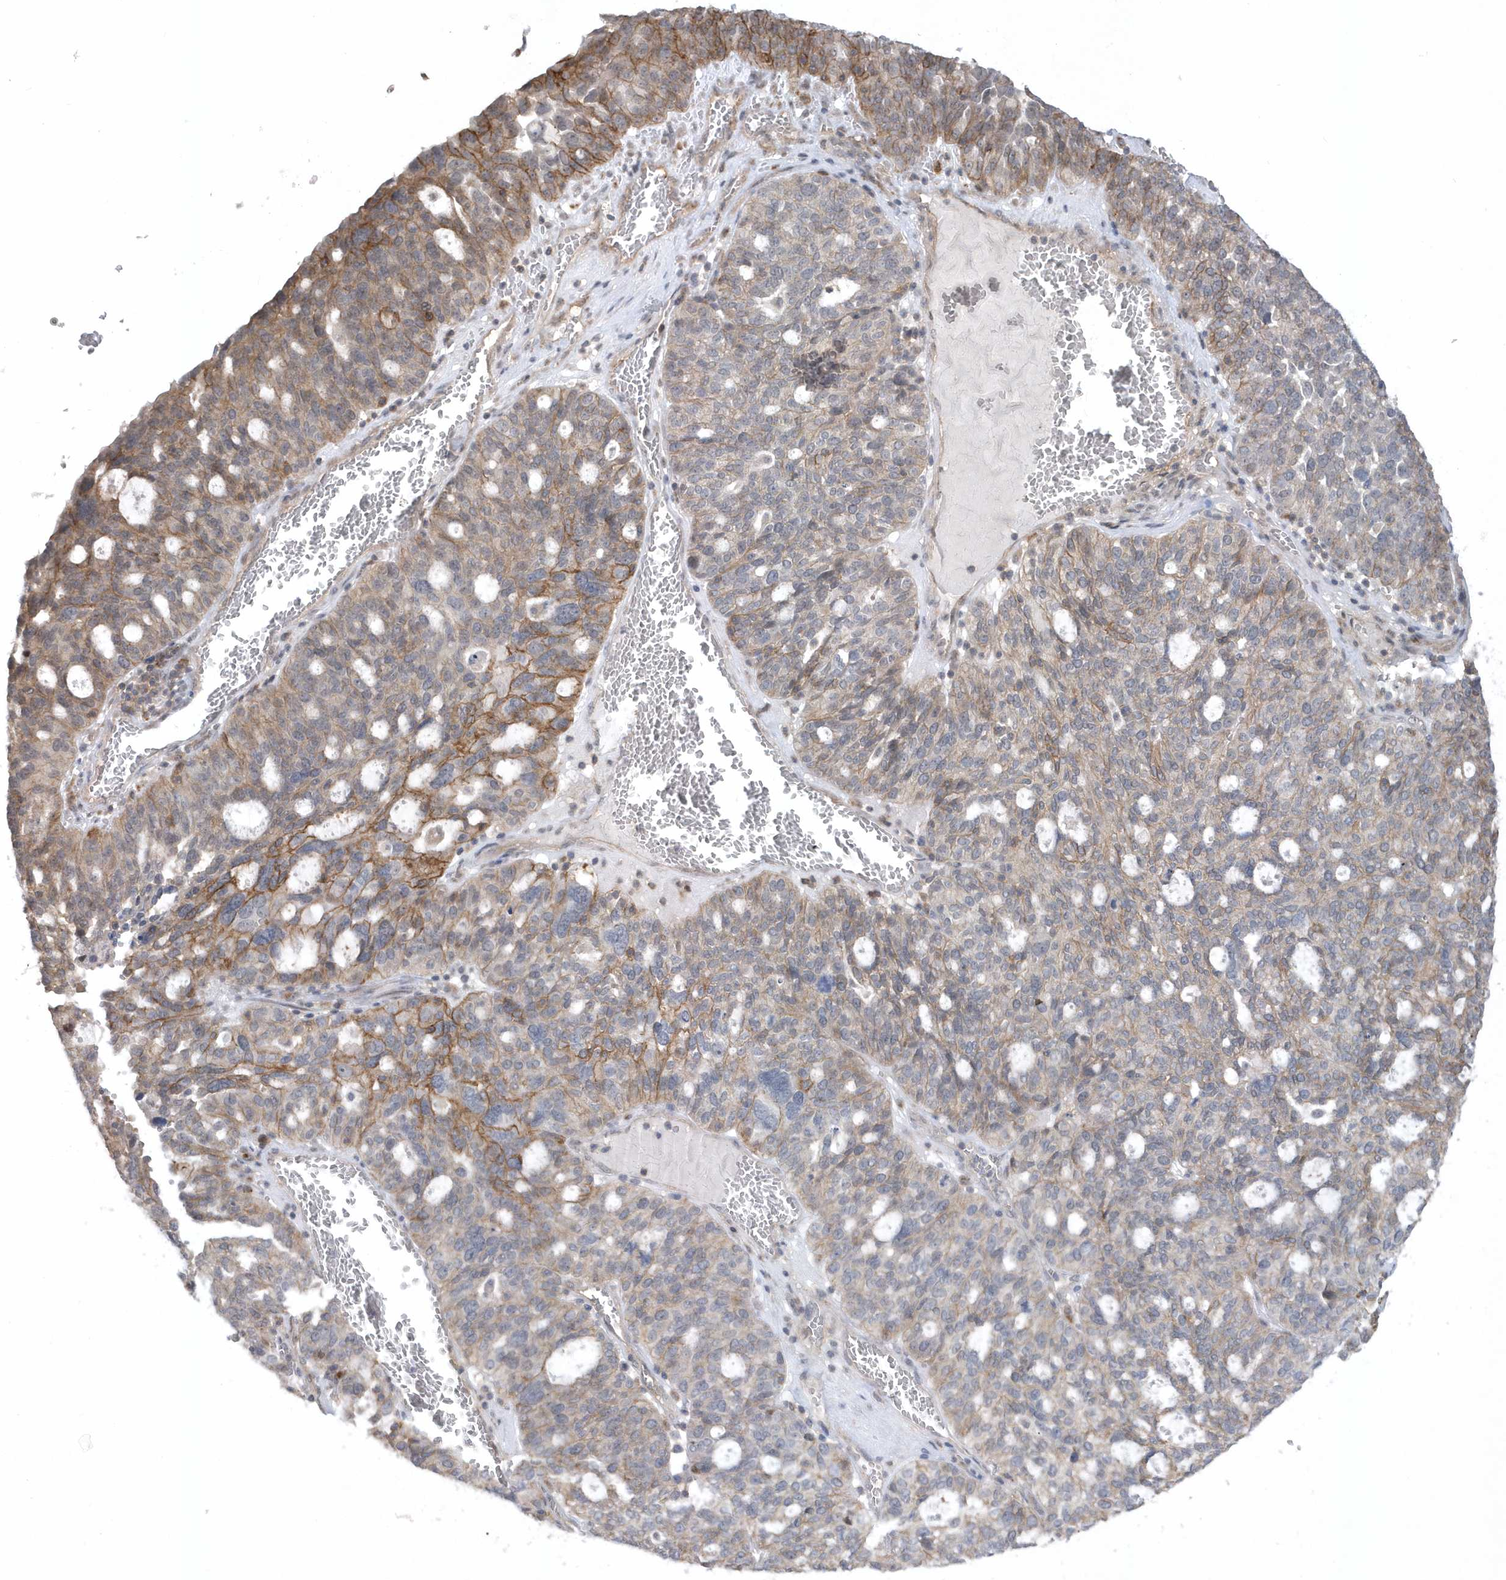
{"staining": {"intensity": "moderate", "quantity": "25%-75%", "location": "cytoplasmic/membranous"}, "tissue": "ovarian cancer", "cell_type": "Tumor cells", "image_type": "cancer", "snomed": [{"axis": "morphology", "description": "Cystadenocarcinoma, serous, NOS"}, {"axis": "topography", "description": "Ovary"}], "caption": "Brown immunohistochemical staining in serous cystadenocarcinoma (ovarian) demonstrates moderate cytoplasmic/membranous expression in about 25%-75% of tumor cells.", "gene": "CRIP3", "patient": {"sex": "female", "age": 59}}